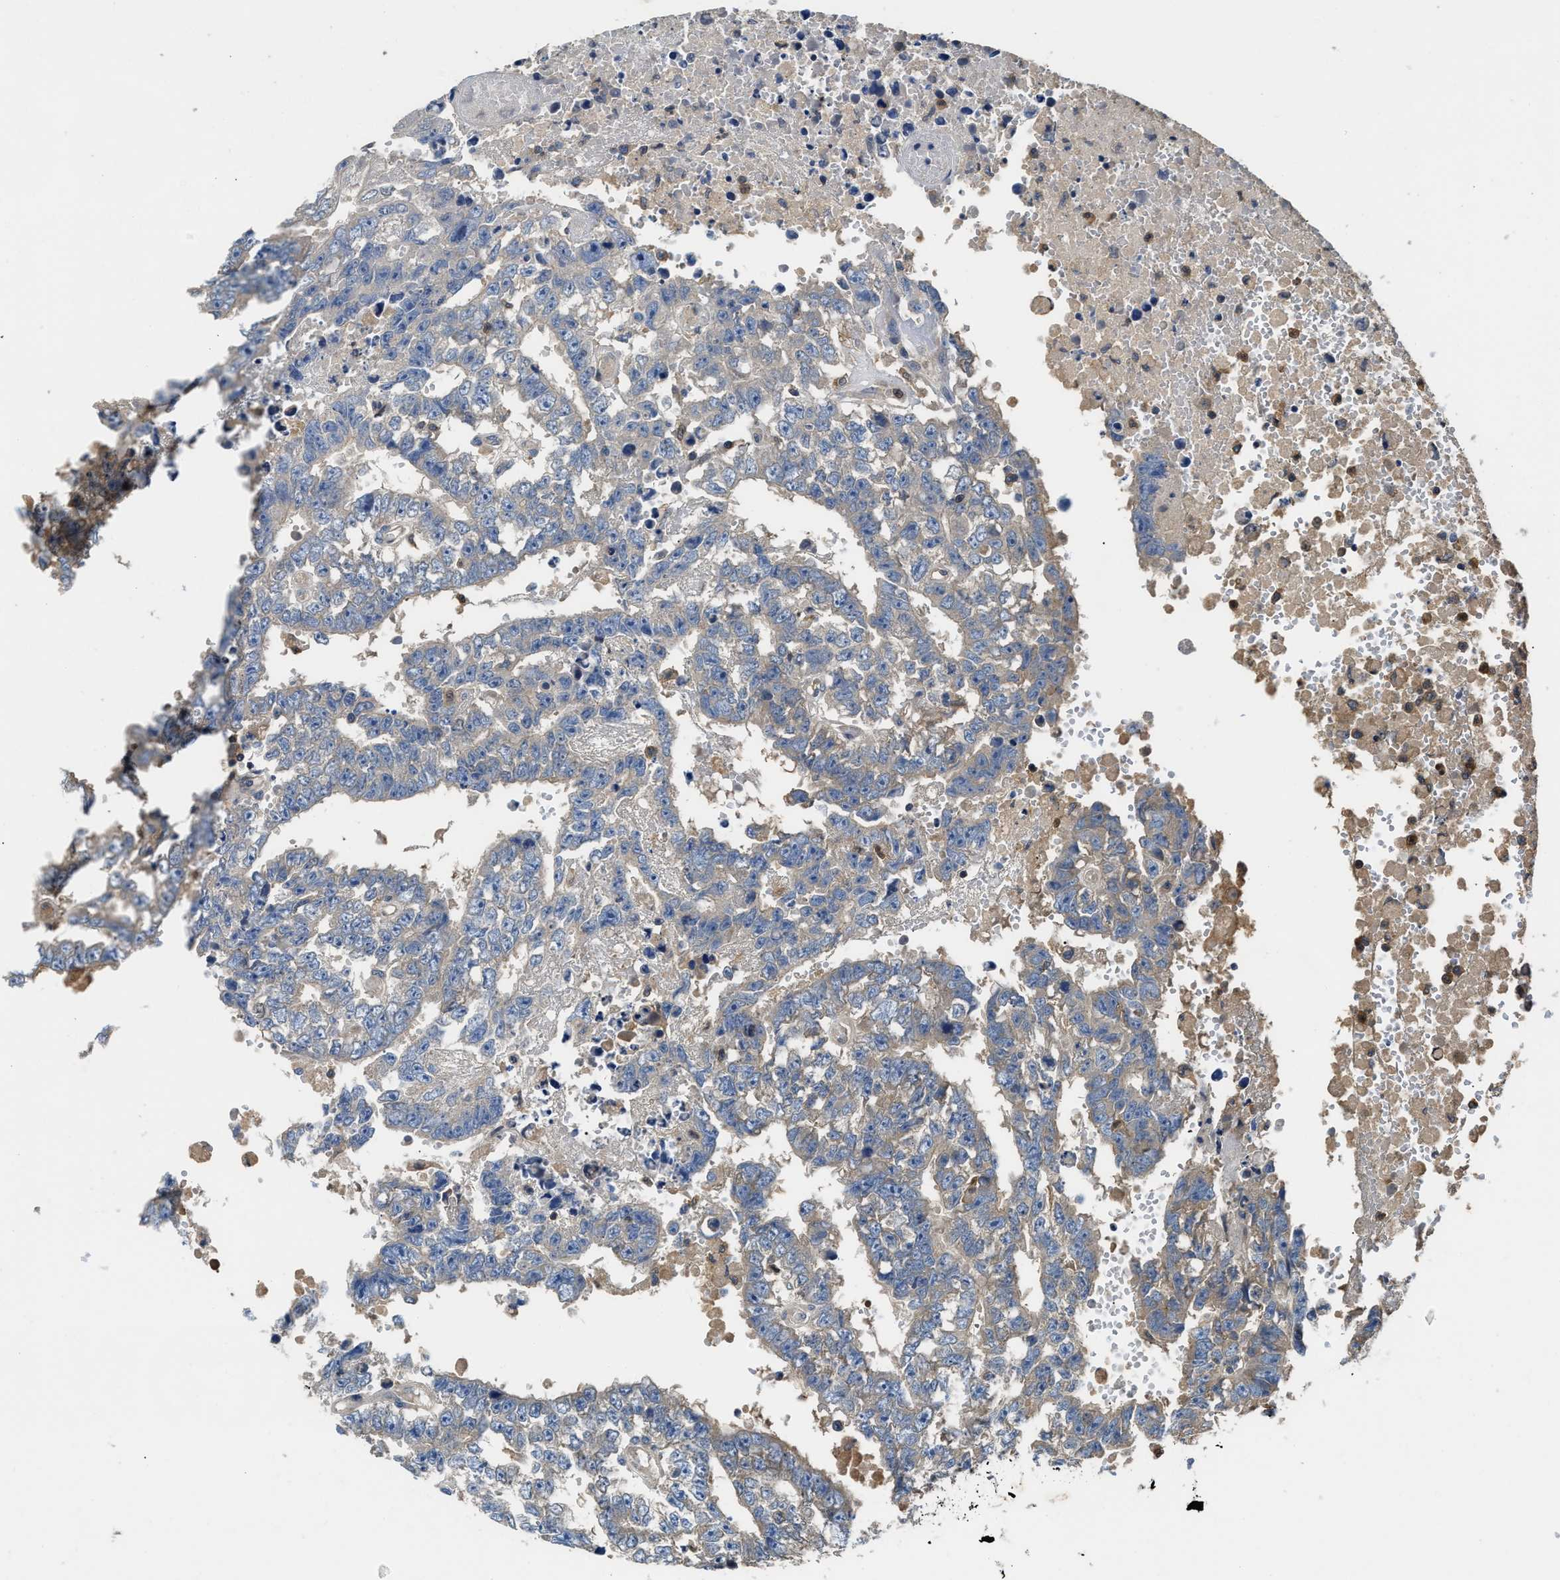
{"staining": {"intensity": "negative", "quantity": "none", "location": "none"}, "tissue": "testis cancer", "cell_type": "Tumor cells", "image_type": "cancer", "snomed": [{"axis": "morphology", "description": "Carcinoma, Embryonal, NOS"}, {"axis": "topography", "description": "Testis"}], "caption": "High magnification brightfield microscopy of embryonal carcinoma (testis) stained with DAB (3,3'-diaminobenzidine) (brown) and counterstained with hematoxylin (blue): tumor cells show no significant positivity. The staining was performed using DAB to visualize the protein expression in brown, while the nuclei were stained in blue with hematoxylin (Magnification: 20x).", "gene": "OSTF1", "patient": {"sex": "male", "age": 25}}